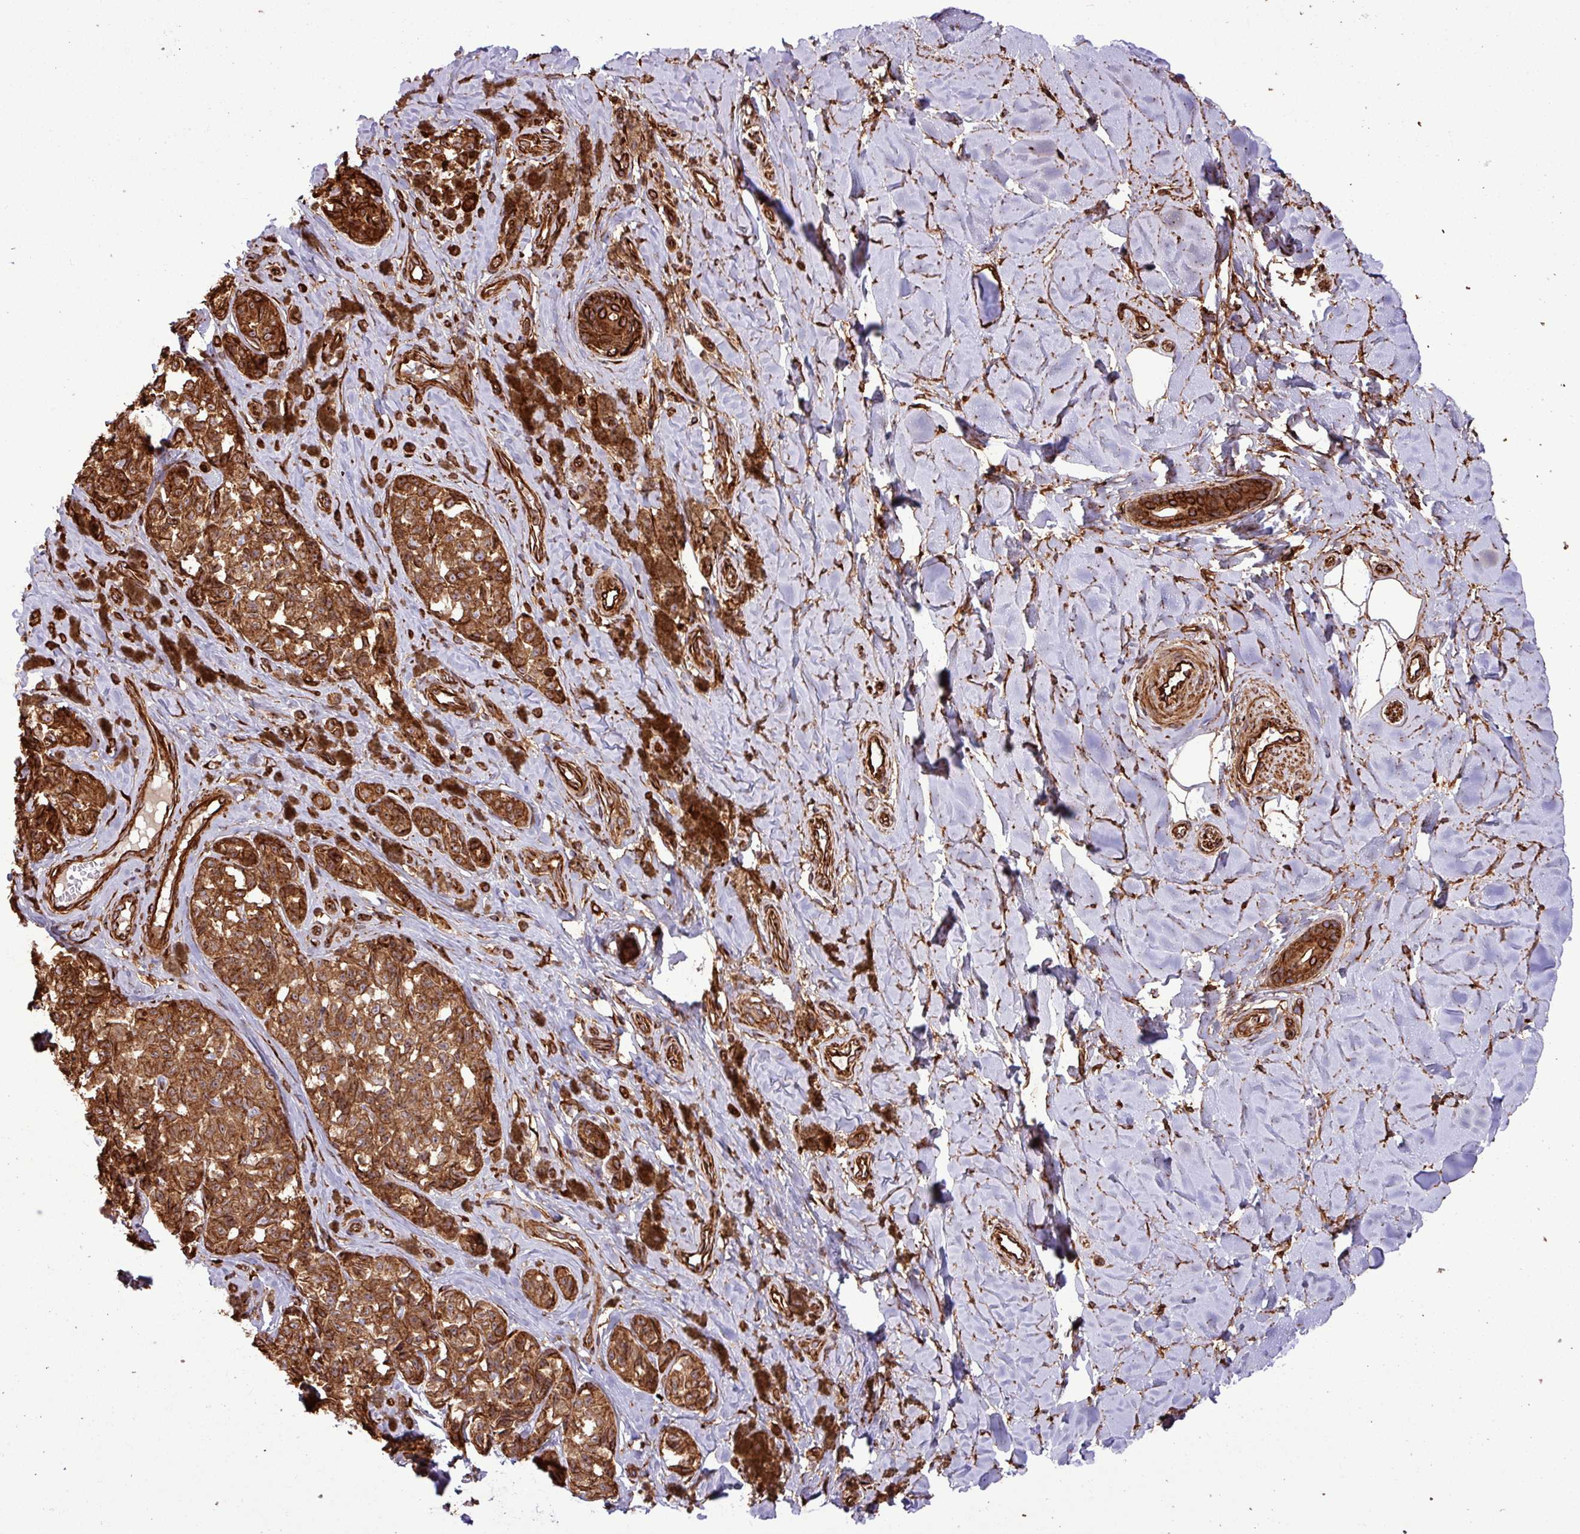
{"staining": {"intensity": "strong", "quantity": ">75%", "location": "cytoplasmic/membranous"}, "tissue": "melanoma", "cell_type": "Tumor cells", "image_type": "cancer", "snomed": [{"axis": "morphology", "description": "Malignant melanoma, NOS"}, {"axis": "topography", "description": "Skin"}], "caption": "Melanoma was stained to show a protein in brown. There is high levels of strong cytoplasmic/membranous positivity in about >75% of tumor cells.", "gene": "ZNF300", "patient": {"sex": "female", "age": 65}}